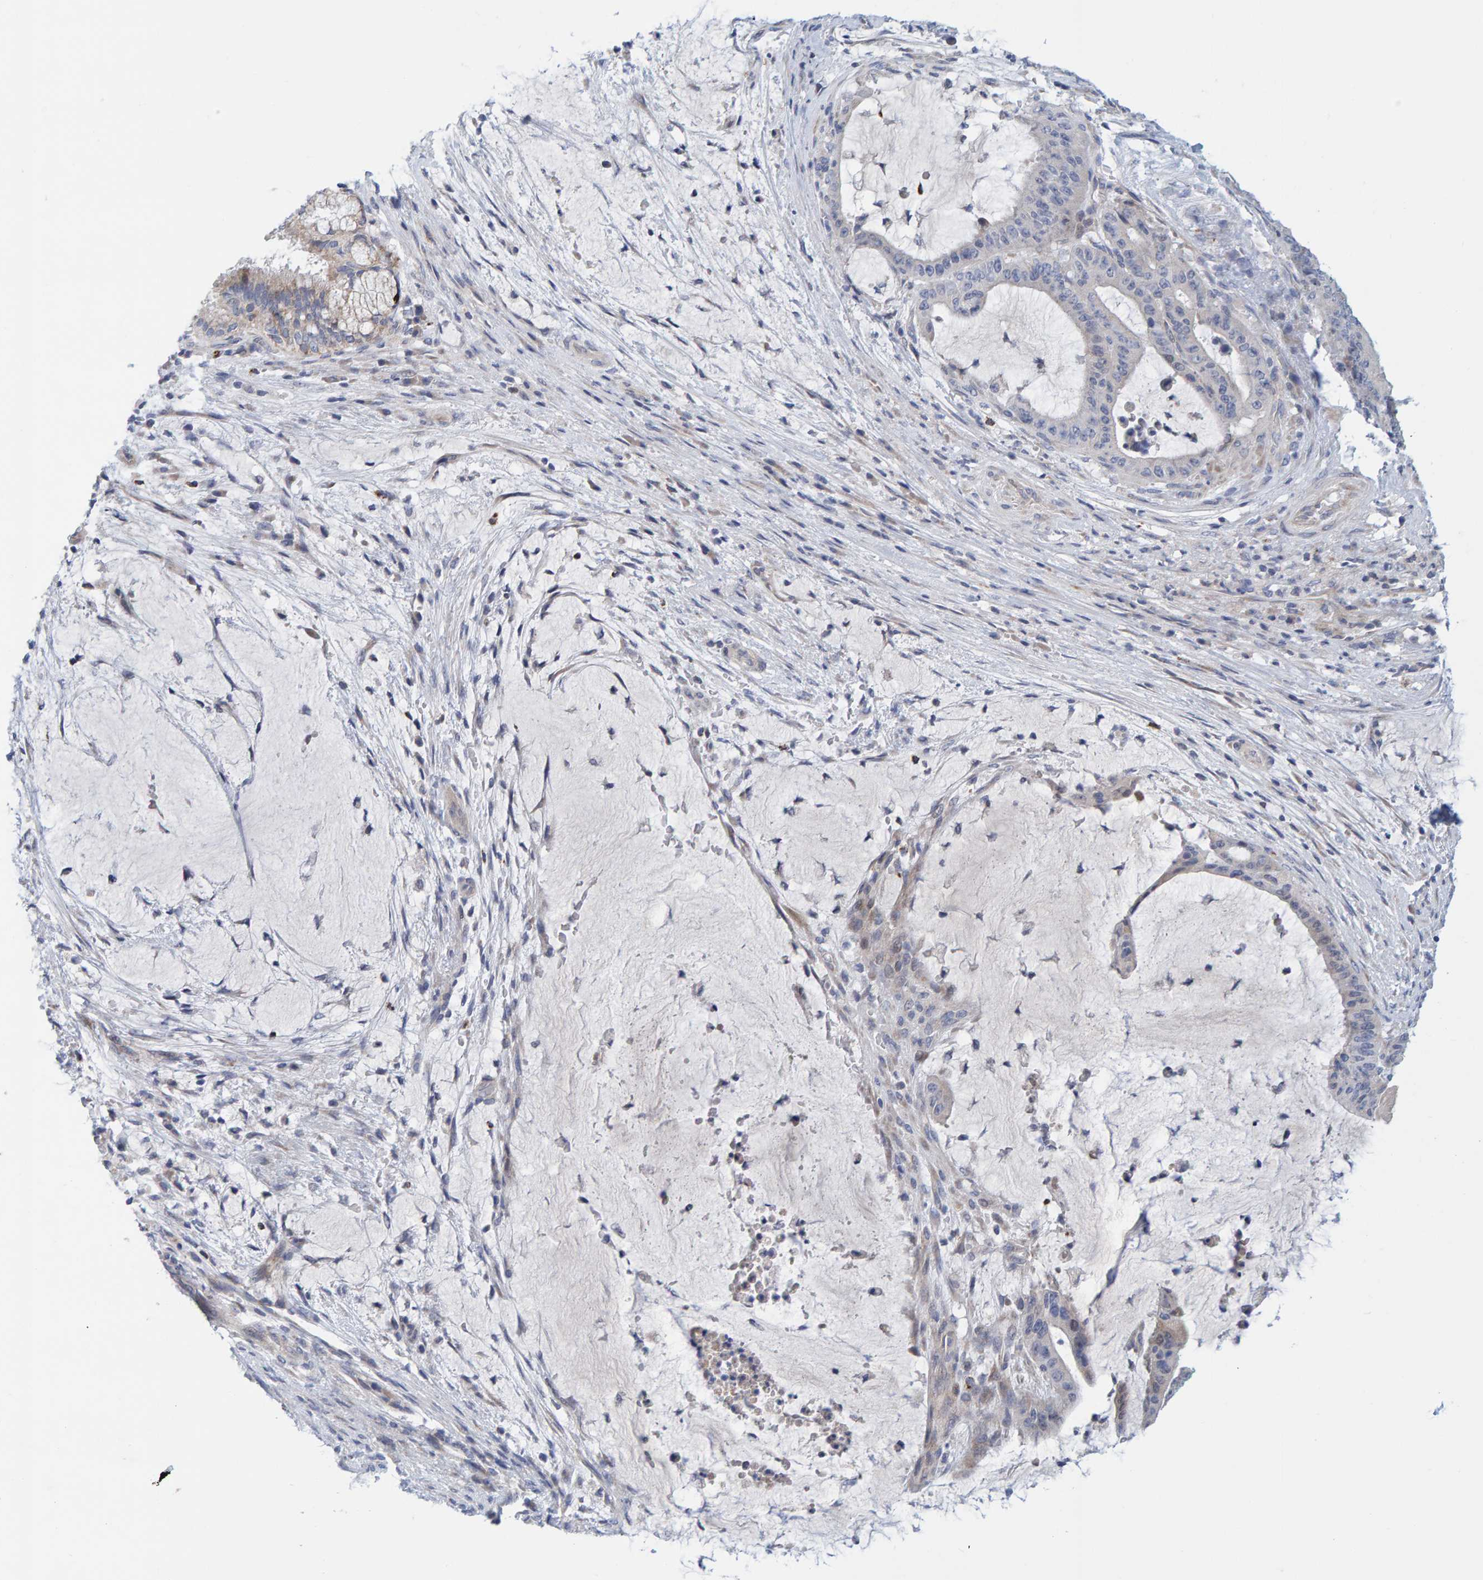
{"staining": {"intensity": "weak", "quantity": "25%-75%", "location": "cytoplasmic/membranous"}, "tissue": "liver cancer", "cell_type": "Tumor cells", "image_type": "cancer", "snomed": [{"axis": "morphology", "description": "Normal tissue, NOS"}, {"axis": "morphology", "description": "Cholangiocarcinoma"}, {"axis": "topography", "description": "Liver"}, {"axis": "topography", "description": "Peripheral nerve tissue"}], "caption": "High-power microscopy captured an immunohistochemistry (IHC) histopathology image of liver cholangiocarcinoma, revealing weak cytoplasmic/membranous expression in about 25%-75% of tumor cells.", "gene": "ZC3H3", "patient": {"sex": "female", "age": 73}}